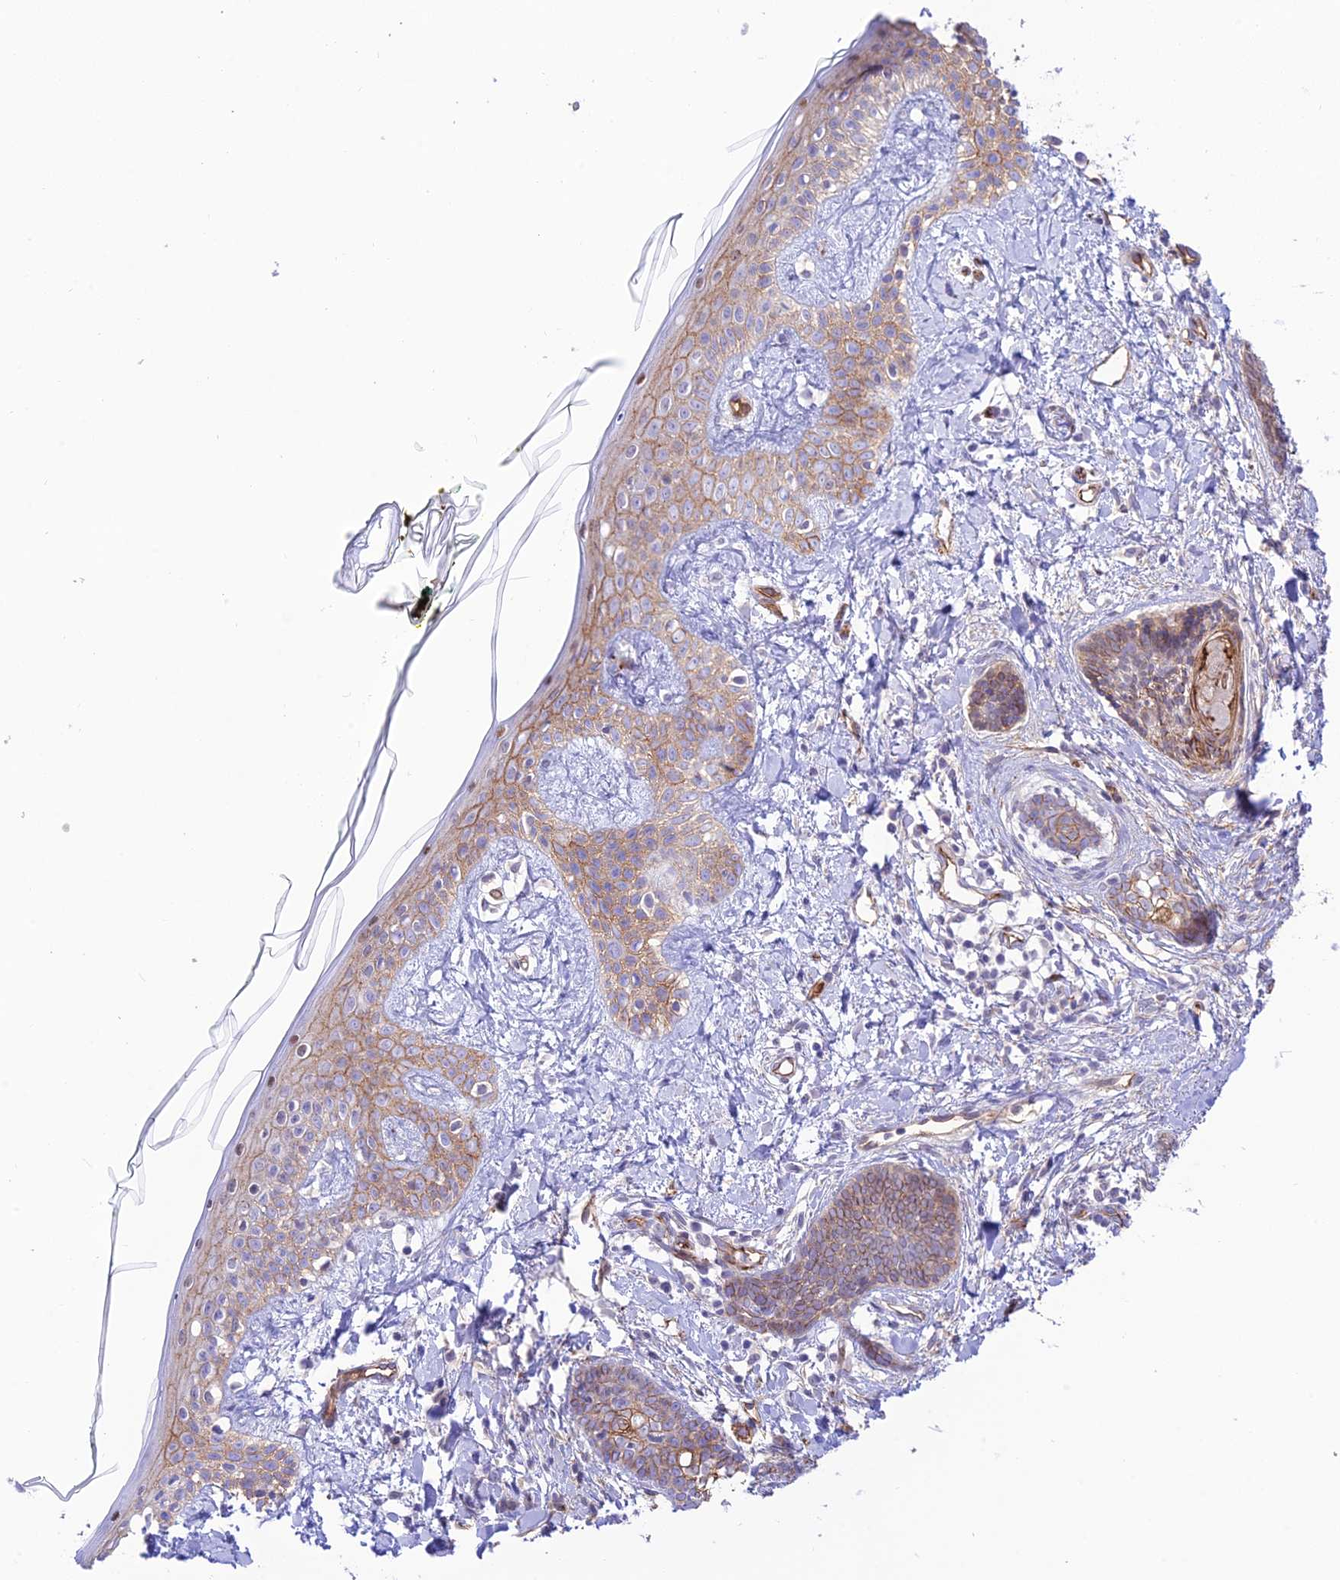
{"staining": {"intensity": "moderate", "quantity": "25%-75%", "location": "cytoplasmic/membranous"}, "tissue": "skin cancer", "cell_type": "Tumor cells", "image_type": "cancer", "snomed": [{"axis": "morphology", "description": "Basal cell carcinoma"}, {"axis": "topography", "description": "Skin"}], "caption": "IHC staining of basal cell carcinoma (skin), which shows medium levels of moderate cytoplasmic/membranous positivity in about 25%-75% of tumor cells indicating moderate cytoplasmic/membranous protein expression. The staining was performed using DAB (3,3'-diaminobenzidine) (brown) for protein detection and nuclei were counterstained in hematoxylin (blue).", "gene": "YPEL5", "patient": {"sex": "female", "age": 81}}